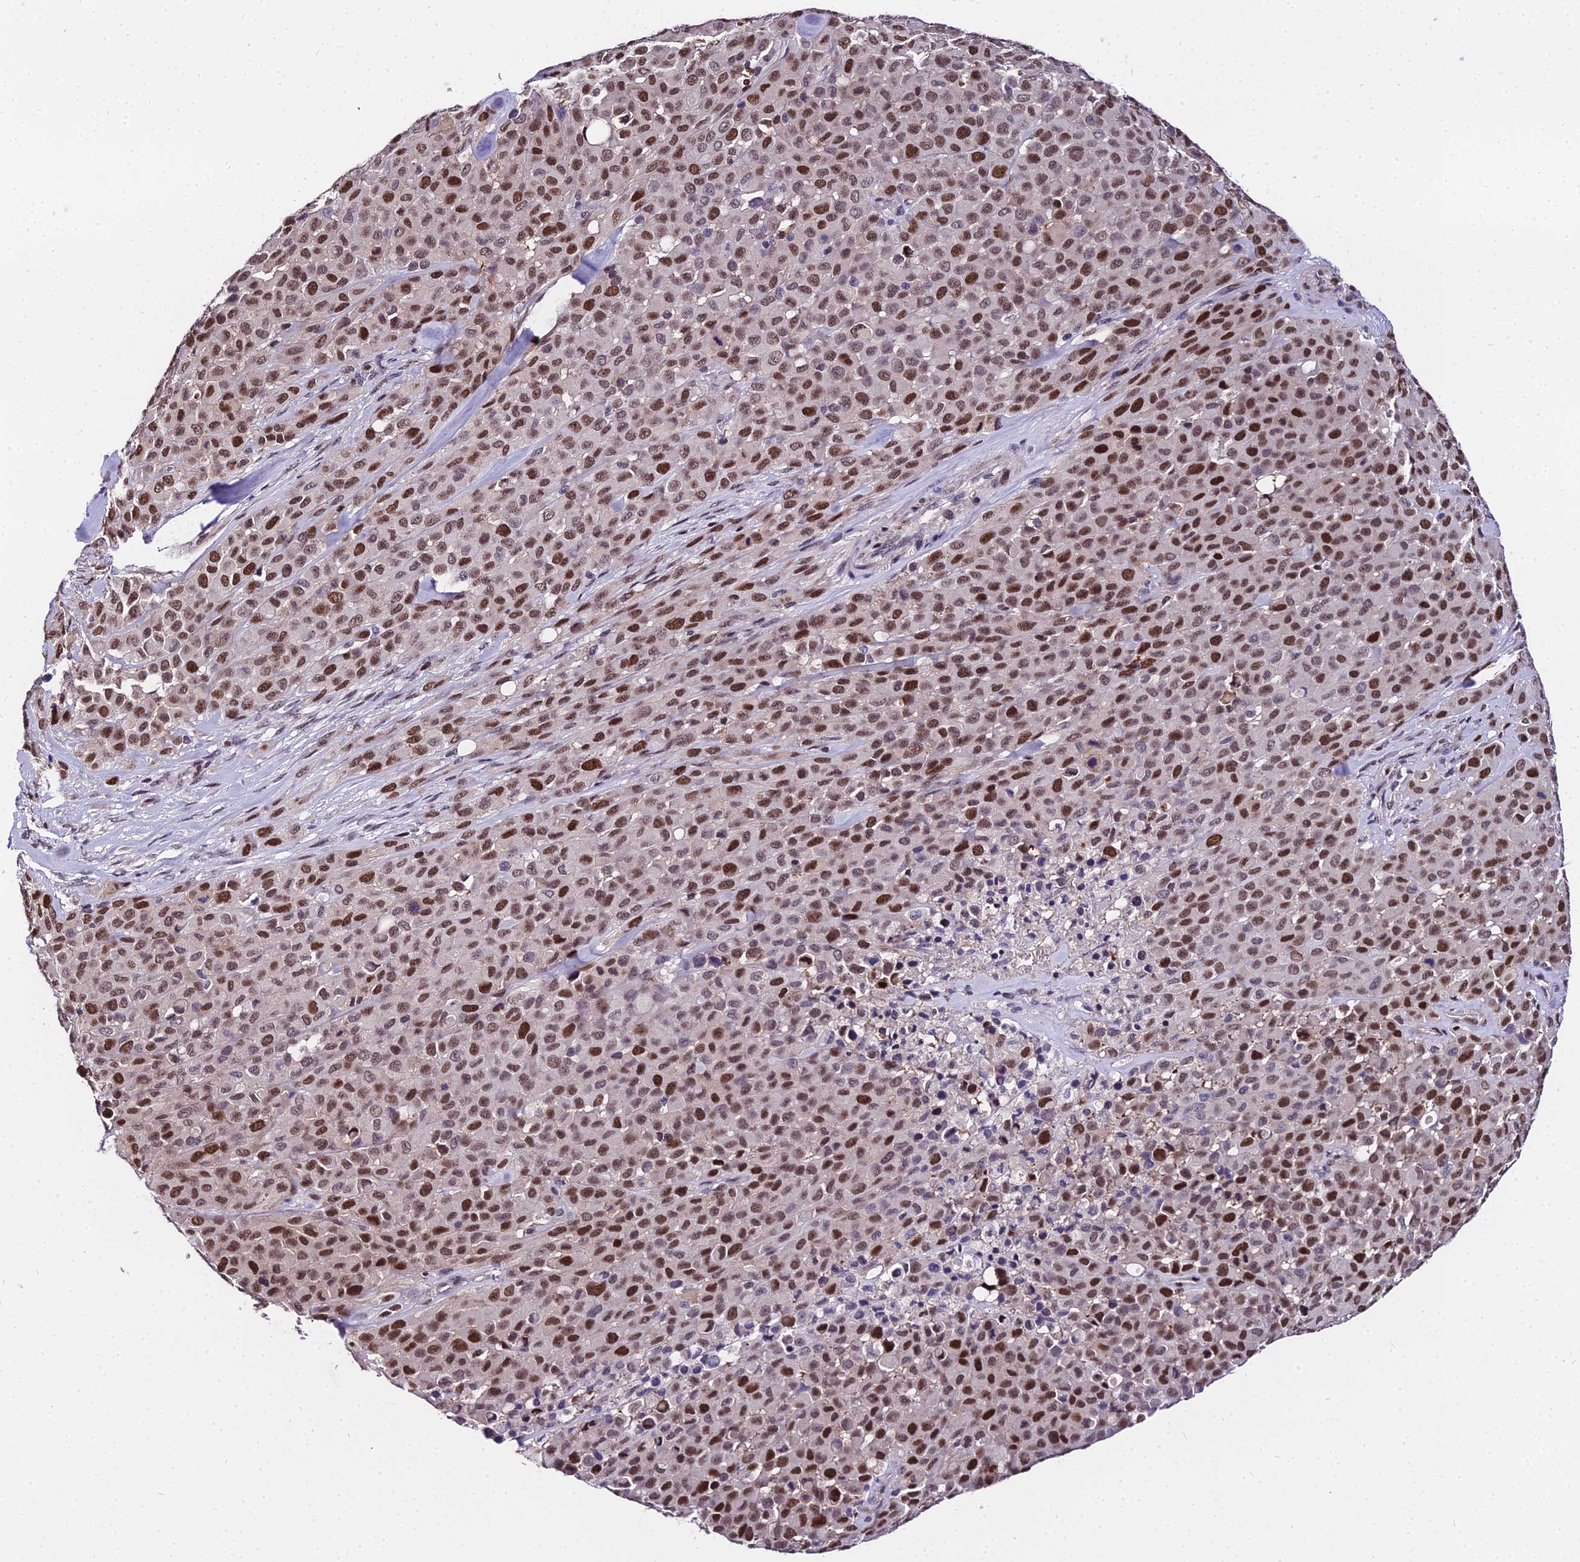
{"staining": {"intensity": "strong", "quantity": ">75%", "location": "nuclear"}, "tissue": "melanoma", "cell_type": "Tumor cells", "image_type": "cancer", "snomed": [{"axis": "morphology", "description": "Malignant melanoma, Metastatic site"}, {"axis": "topography", "description": "Skin"}], "caption": "A micrograph of human melanoma stained for a protein shows strong nuclear brown staining in tumor cells.", "gene": "TRIML2", "patient": {"sex": "female", "age": 81}}